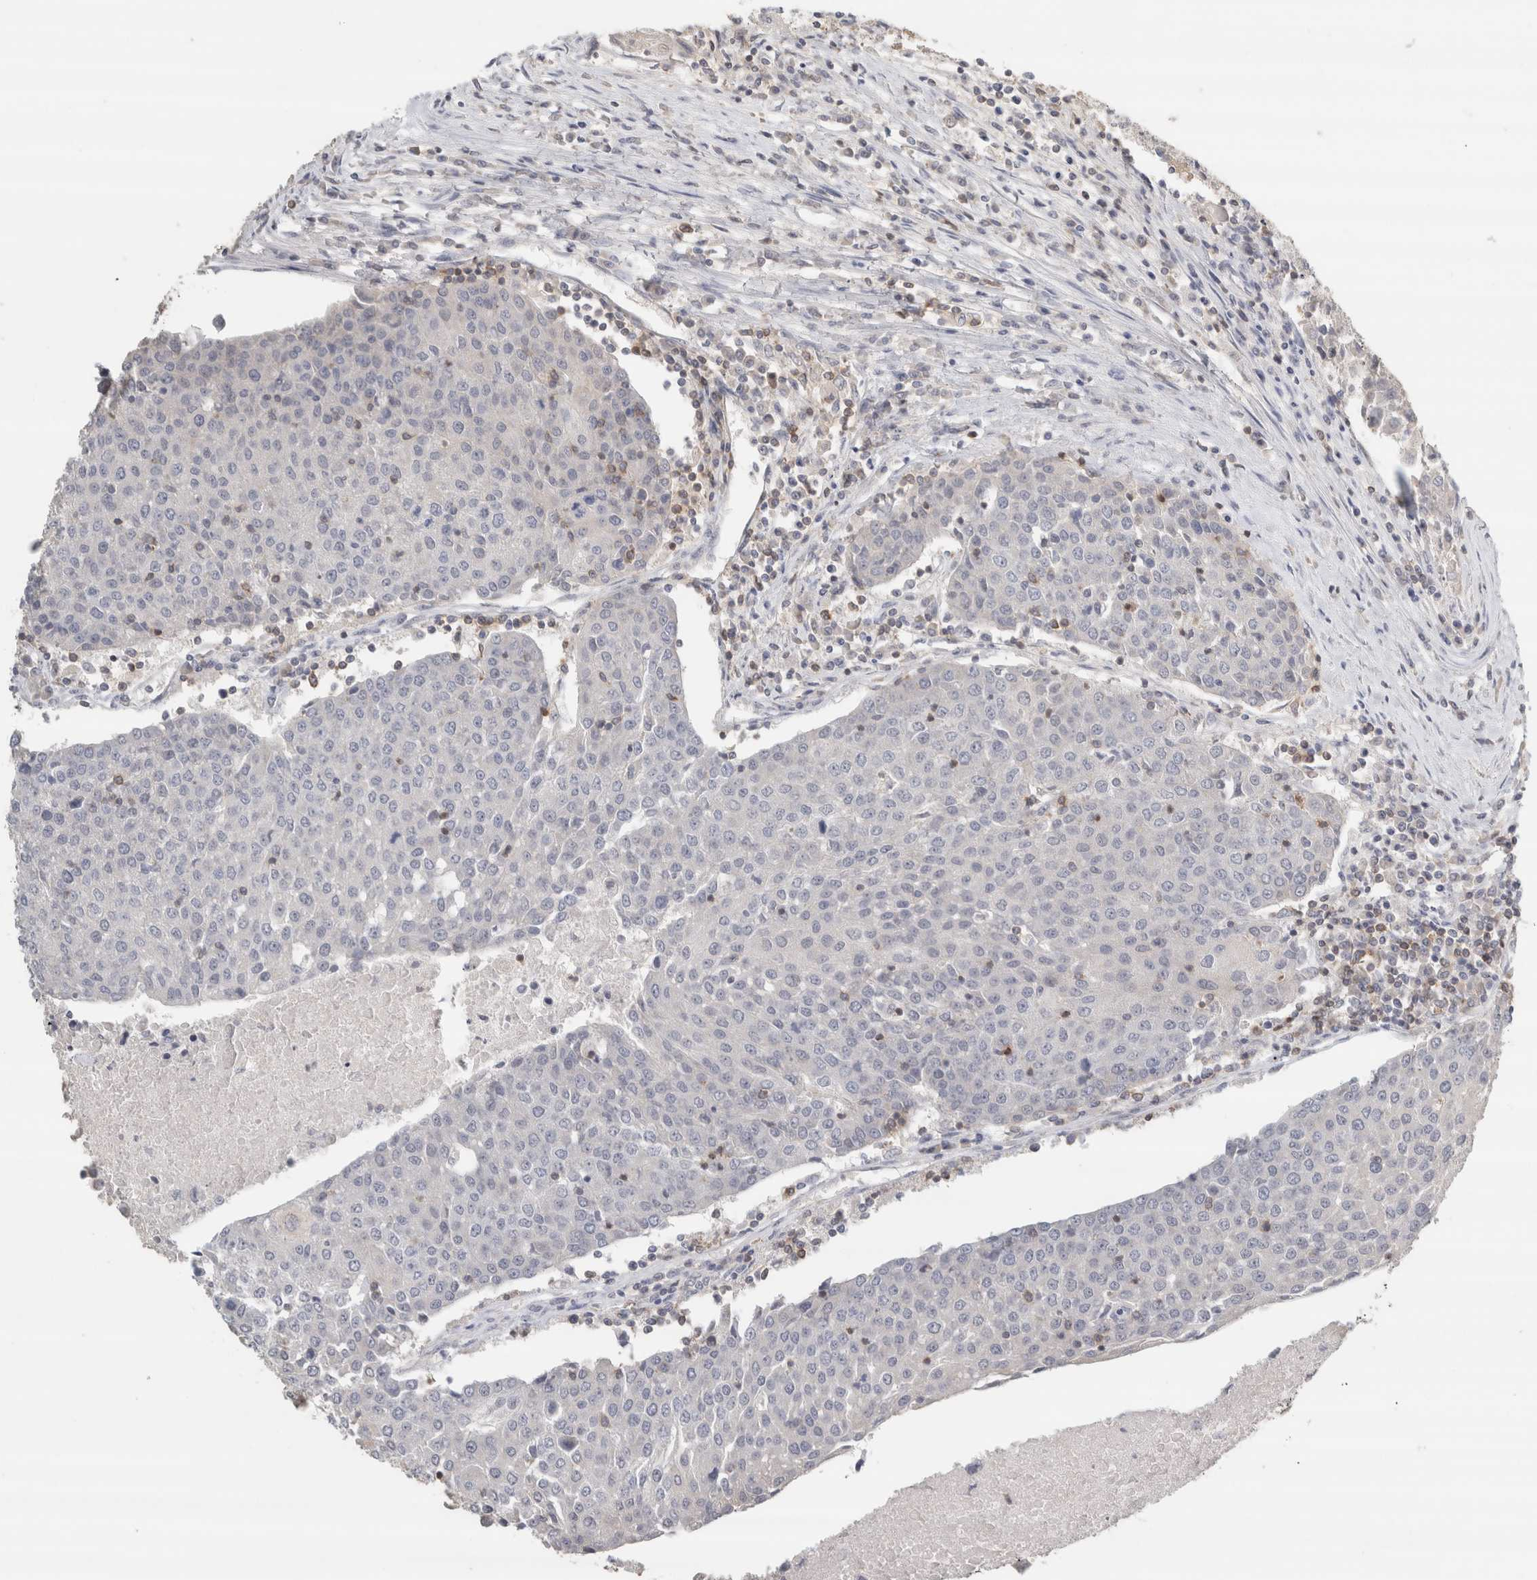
{"staining": {"intensity": "negative", "quantity": "none", "location": "none"}, "tissue": "urothelial cancer", "cell_type": "Tumor cells", "image_type": "cancer", "snomed": [{"axis": "morphology", "description": "Urothelial carcinoma, High grade"}, {"axis": "topography", "description": "Urinary bladder"}], "caption": "A histopathology image of human urothelial carcinoma (high-grade) is negative for staining in tumor cells.", "gene": "TRAT1", "patient": {"sex": "female", "age": 85}}